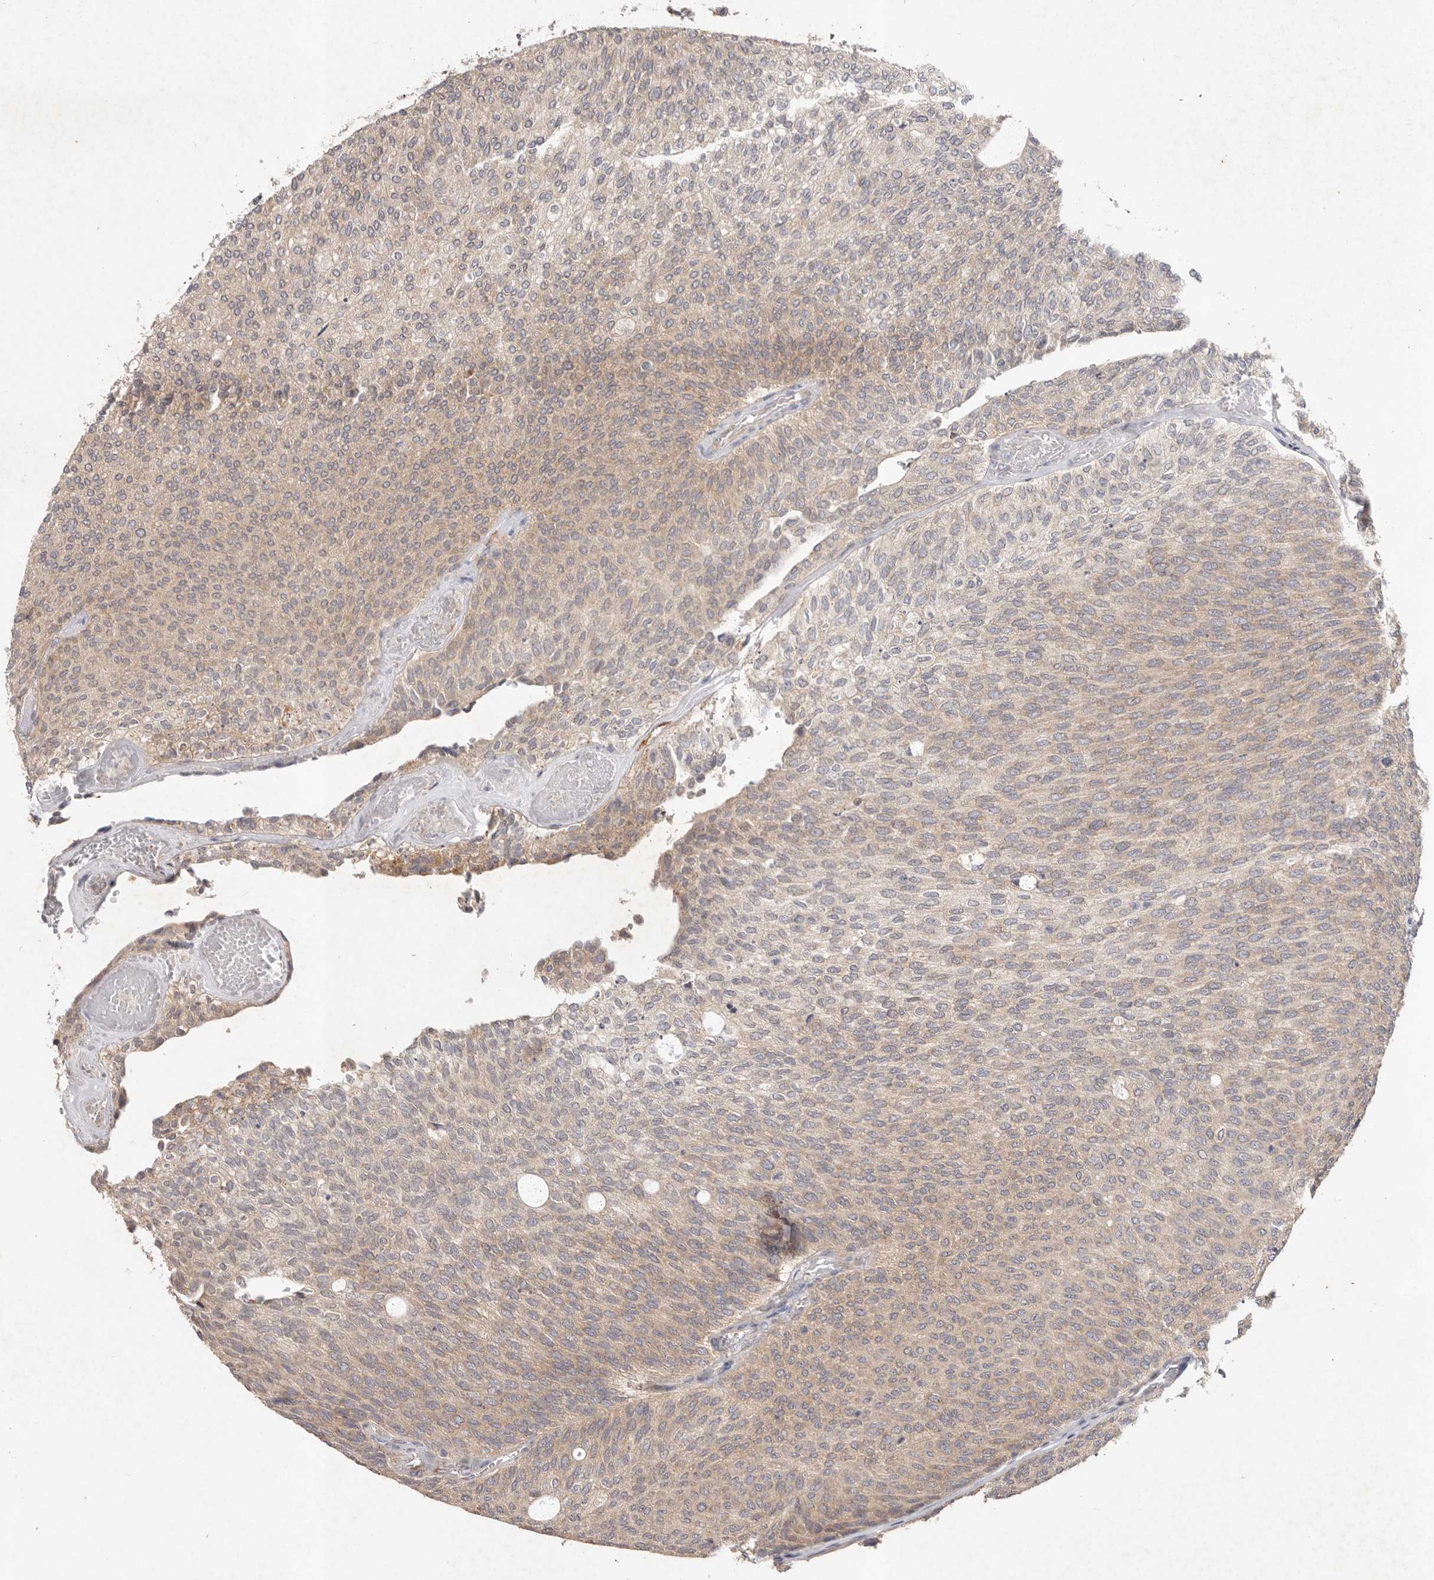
{"staining": {"intensity": "weak", "quantity": ">75%", "location": "cytoplasmic/membranous"}, "tissue": "urothelial cancer", "cell_type": "Tumor cells", "image_type": "cancer", "snomed": [{"axis": "morphology", "description": "Urothelial carcinoma, Low grade"}, {"axis": "topography", "description": "Urinary bladder"}], "caption": "About >75% of tumor cells in human urothelial carcinoma (low-grade) demonstrate weak cytoplasmic/membranous protein positivity as visualized by brown immunohistochemical staining.", "gene": "WDR77", "patient": {"sex": "female", "age": 79}}